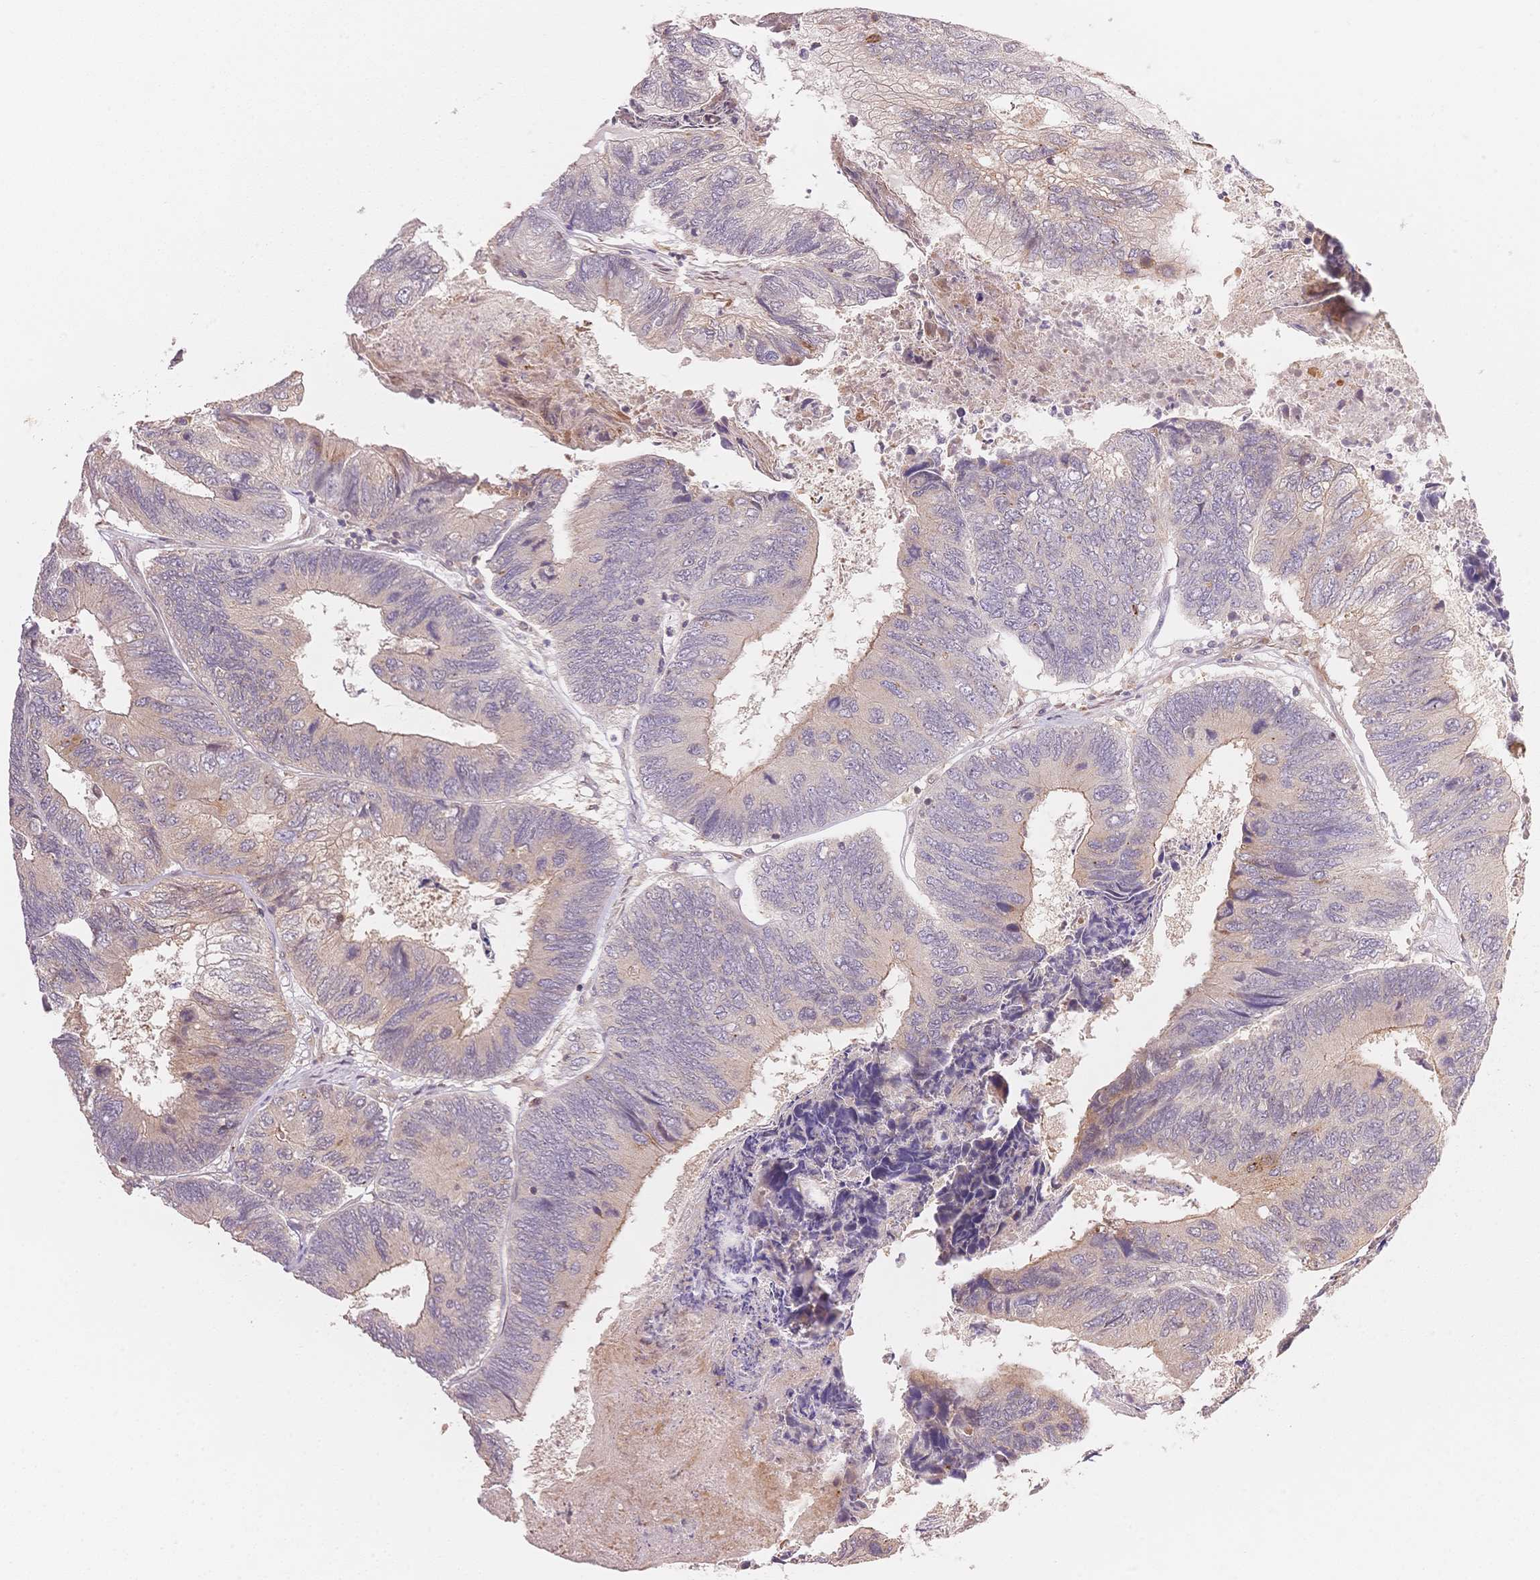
{"staining": {"intensity": "weak", "quantity": "25%-75%", "location": "cytoplasmic/membranous"}, "tissue": "colorectal cancer", "cell_type": "Tumor cells", "image_type": "cancer", "snomed": [{"axis": "morphology", "description": "Adenocarcinoma, NOS"}, {"axis": "topography", "description": "Colon"}], "caption": "Immunohistochemistry (DAB) staining of adenocarcinoma (colorectal) reveals weak cytoplasmic/membranous protein expression in about 25%-75% of tumor cells.", "gene": "STK39", "patient": {"sex": "female", "age": 67}}